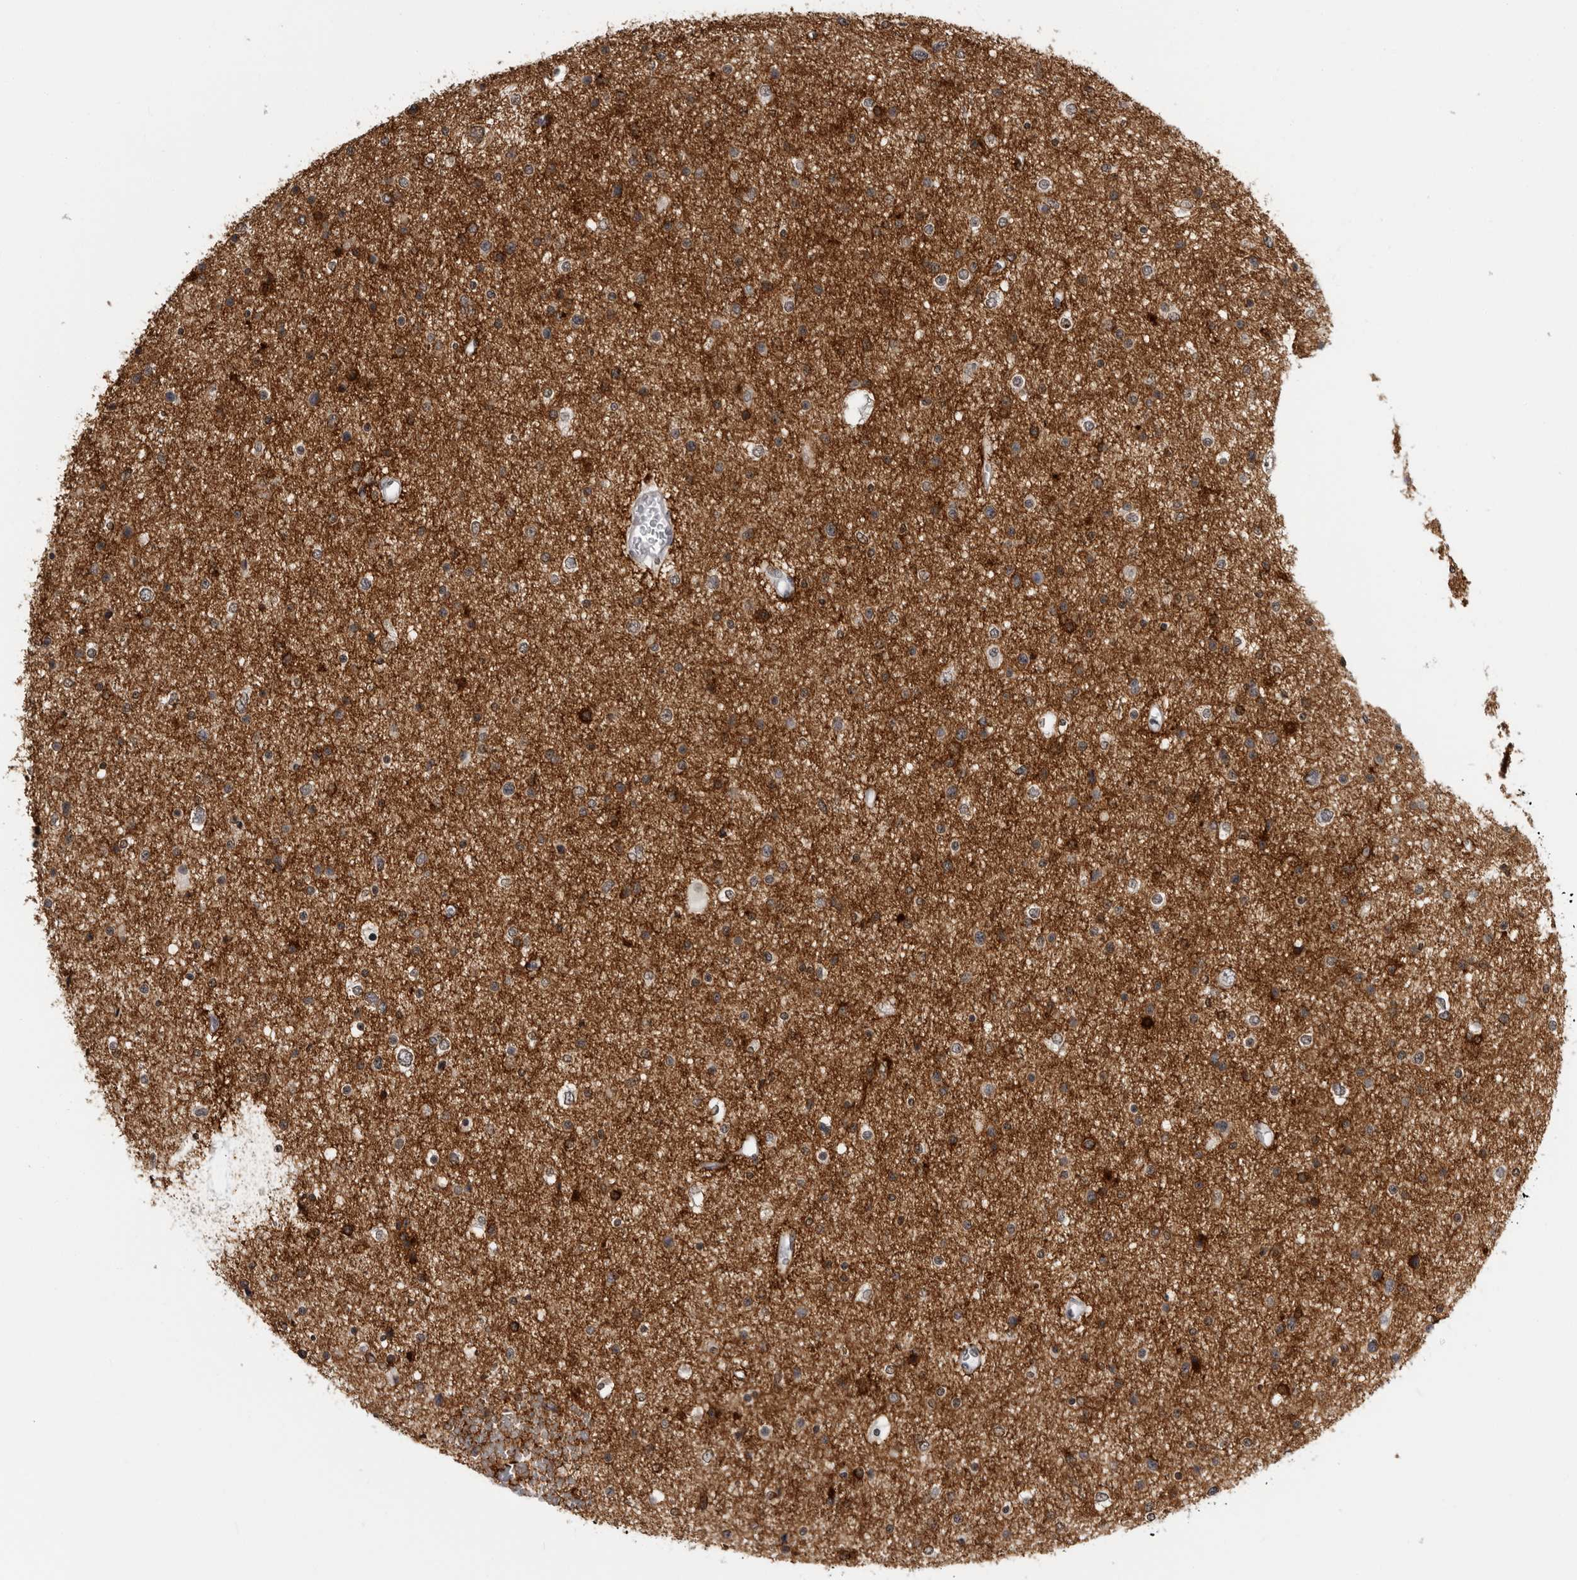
{"staining": {"intensity": "moderate", "quantity": "25%-75%", "location": "cytoplasmic/membranous"}, "tissue": "glioma", "cell_type": "Tumor cells", "image_type": "cancer", "snomed": [{"axis": "morphology", "description": "Glioma, malignant, Low grade"}, {"axis": "topography", "description": "Brain"}], "caption": "A histopathology image of human glioma stained for a protein exhibits moderate cytoplasmic/membranous brown staining in tumor cells.", "gene": "HEPACAM", "patient": {"sex": "female", "age": 37}}